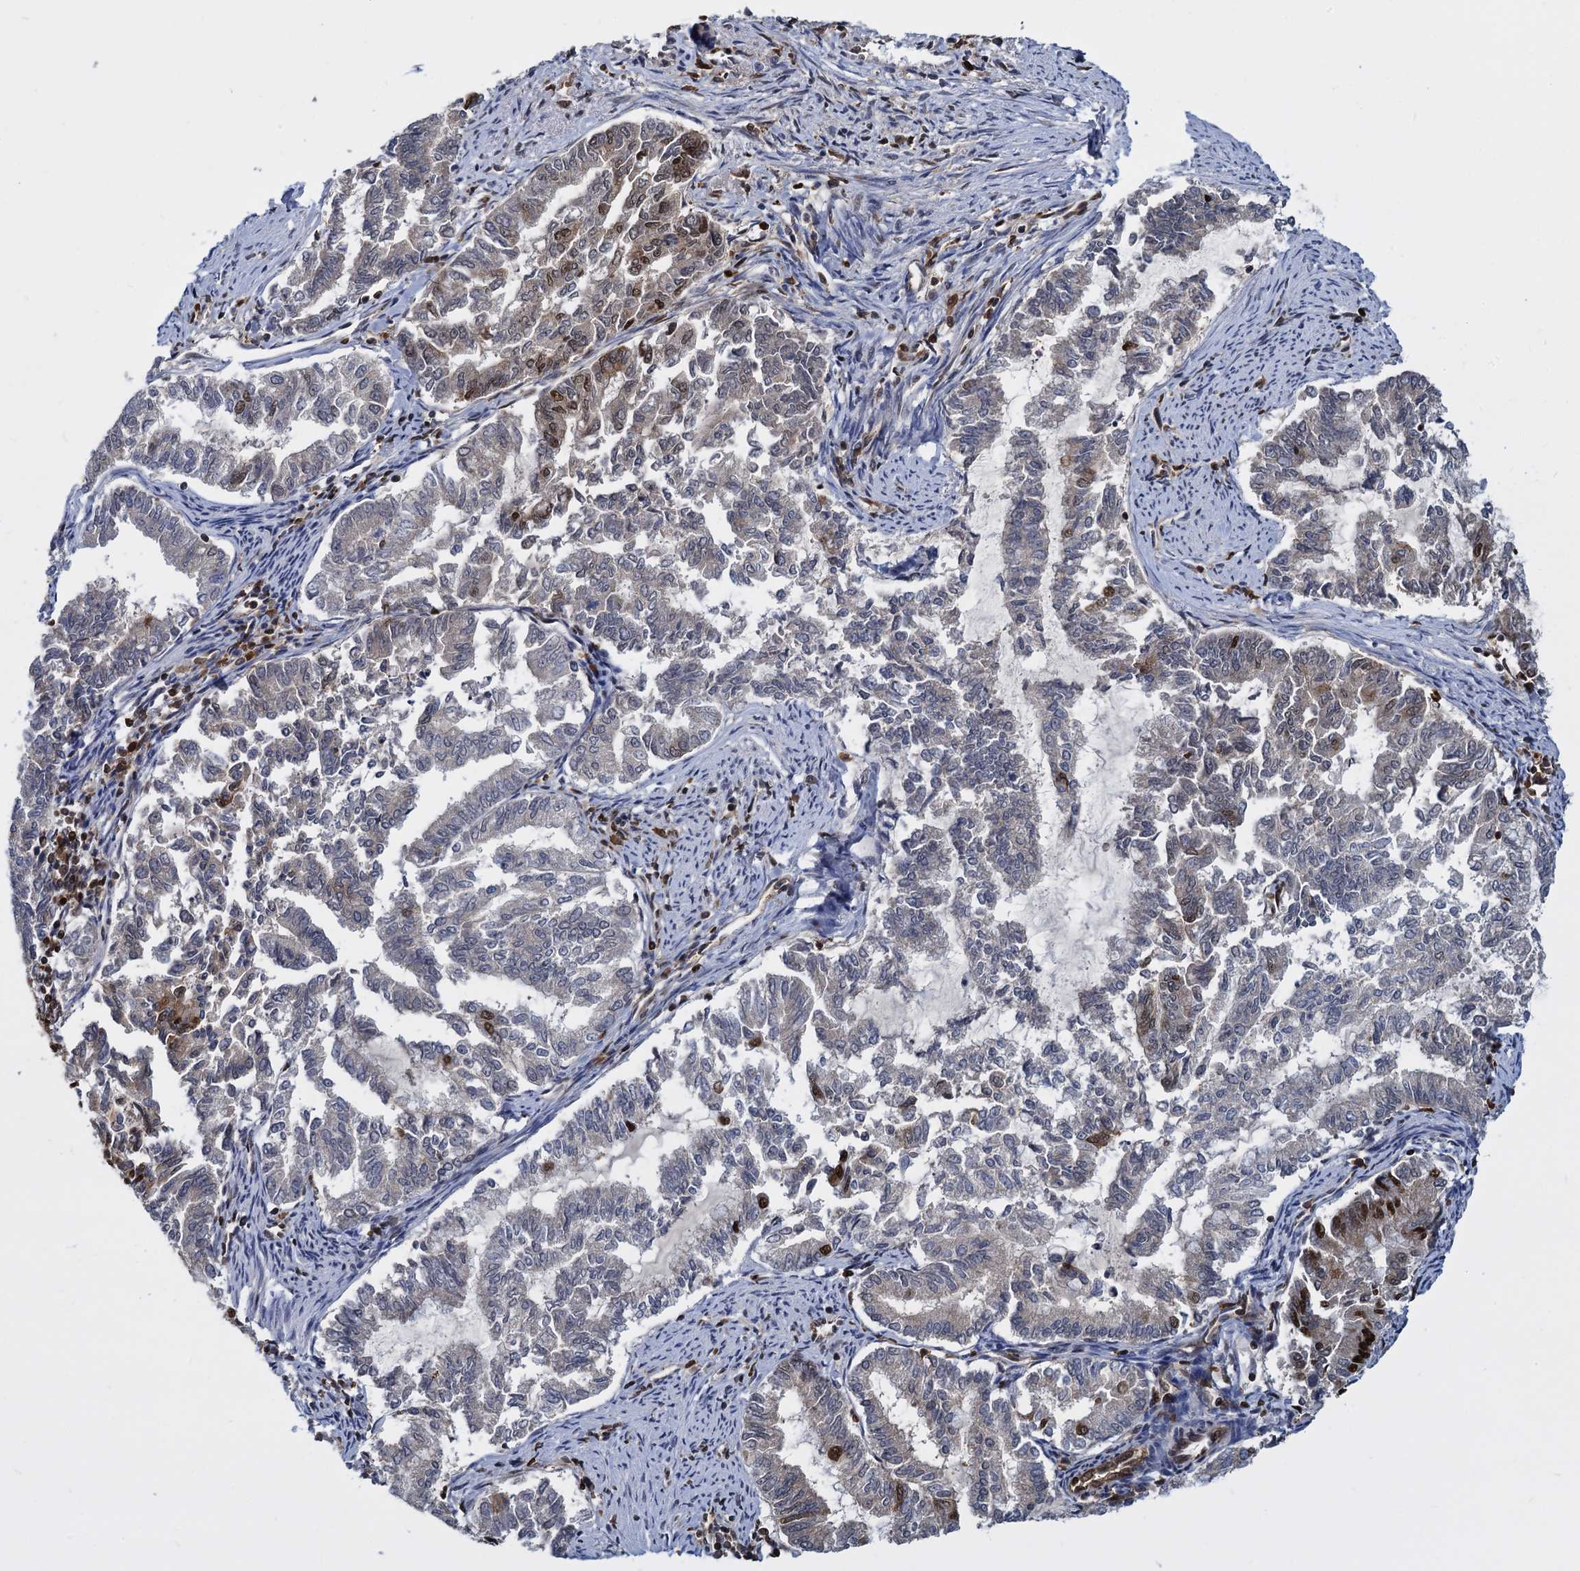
{"staining": {"intensity": "moderate", "quantity": "<25%", "location": "cytoplasmic/membranous,nuclear"}, "tissue": "endometrial cancer", "cell_type": "Tumor cells", "image_type": "cancer", "snomed": [{"axis": "morphology", "description": "Adenocarcinoma, NOS"}, {"axis": "topography", "description": "Endometrium"}], "caption": "An image of endometrial cancer stained for a protein reveals moderate cytoplasmic/membranous and nuclear brown staining in tumor cells.", "gene": "DCPS", "patient": {"sex": "female", "age": 79}}